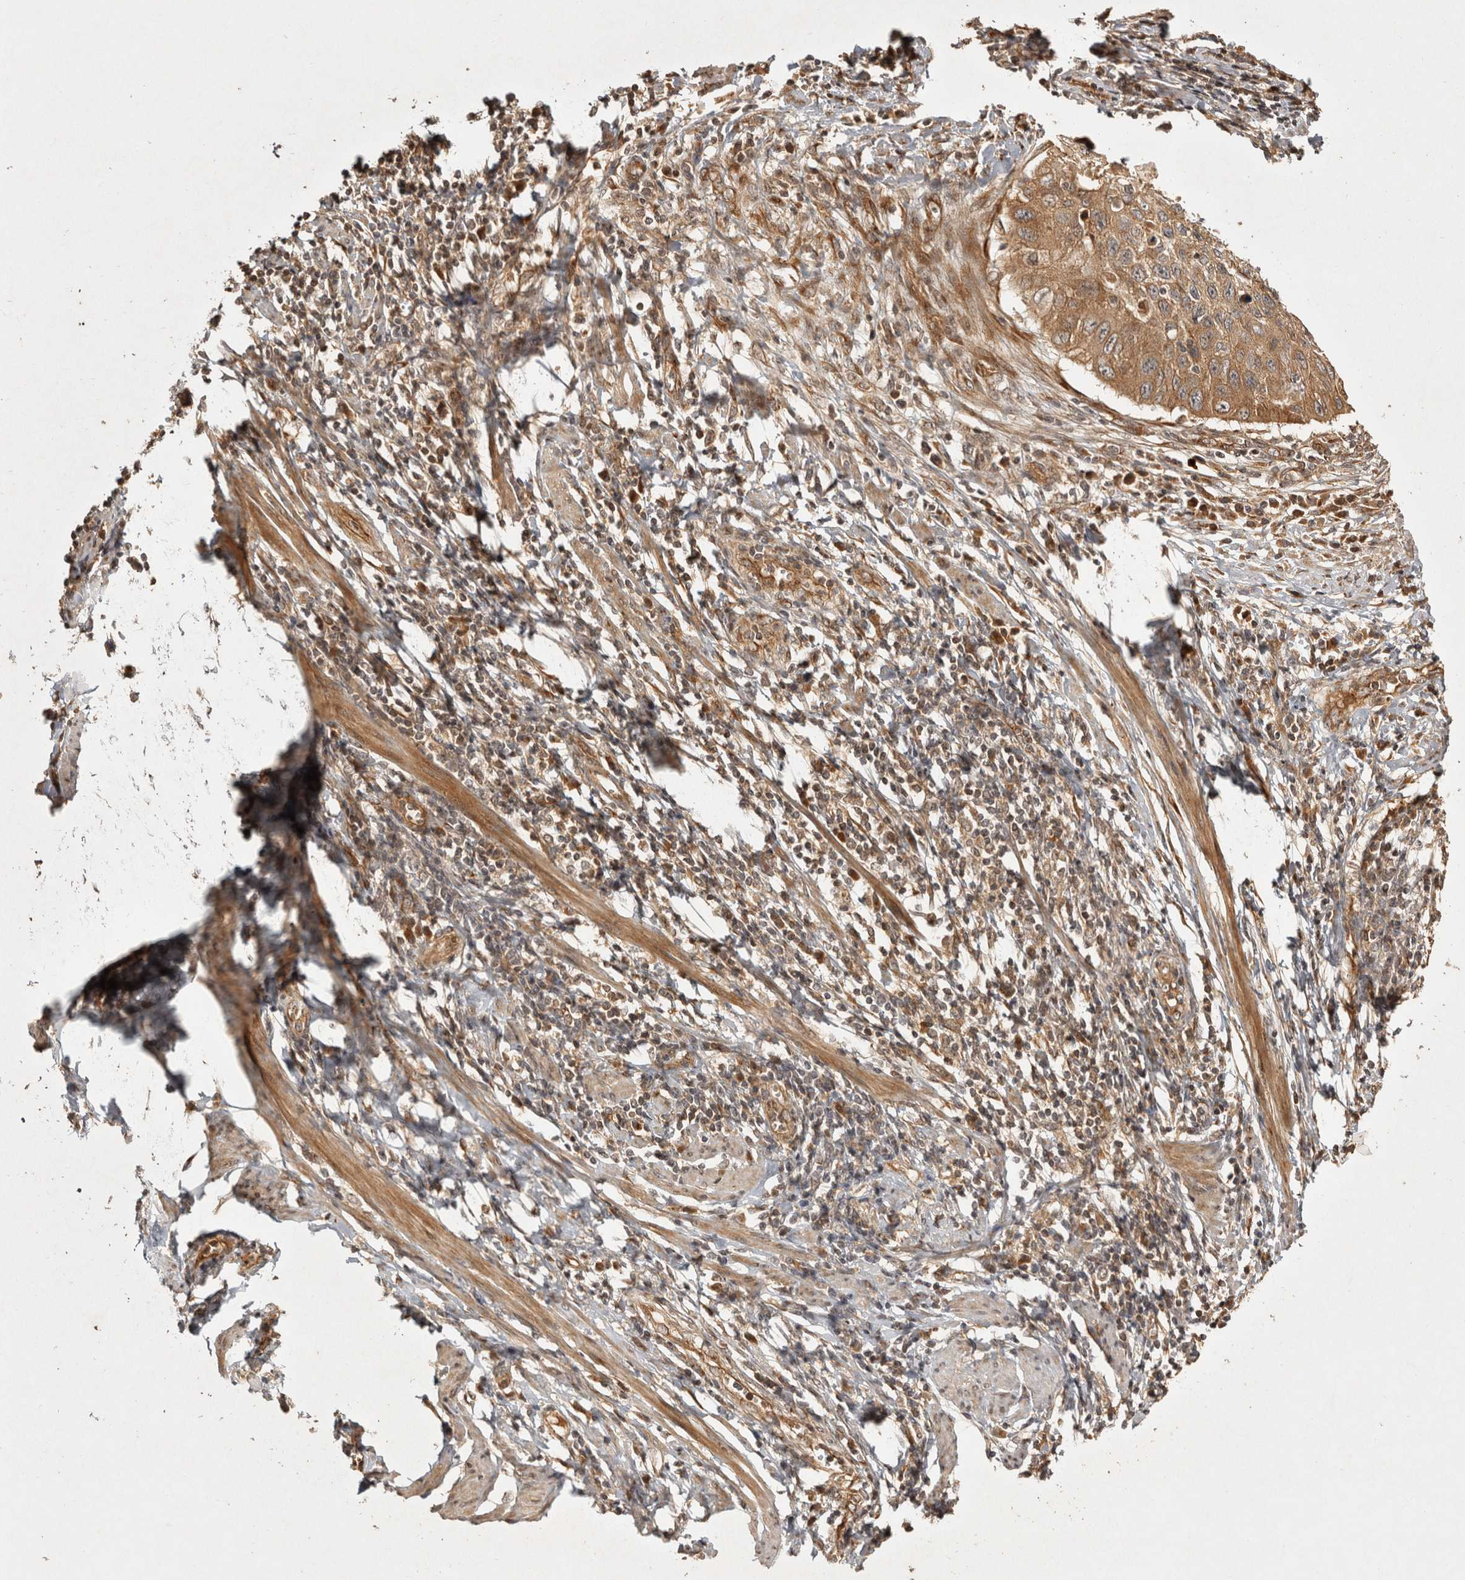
{"staining": {"intensity": "moderate", "quantity": ">75%", "location": "cytoplasmic/membranous"}, "tissue": "cervical cancer", "cell_type": "Tumor cells", "image_type": "cancer", "snomed": [{"axis": "morphology", "description": "Squamous cell carcinoma, NOS"}, {"axis": "topography", "description": "Cervix"}], "caption": "High-magnification brightfield microscopy of cervical squamous cell carcinoma stained with DAB (3,3'-diaminobenzidine) (brown) and counterstained with hematoxylin (blue). tumor cells exhibit moderate cytoplasmic/membranous positivity is present in about>75% of cells. (DAB IHC, brown staining for protein, blue staining for nuclei).", "gene": "CAMSAP2", "patient": {"sex": "female", "age": 53}}